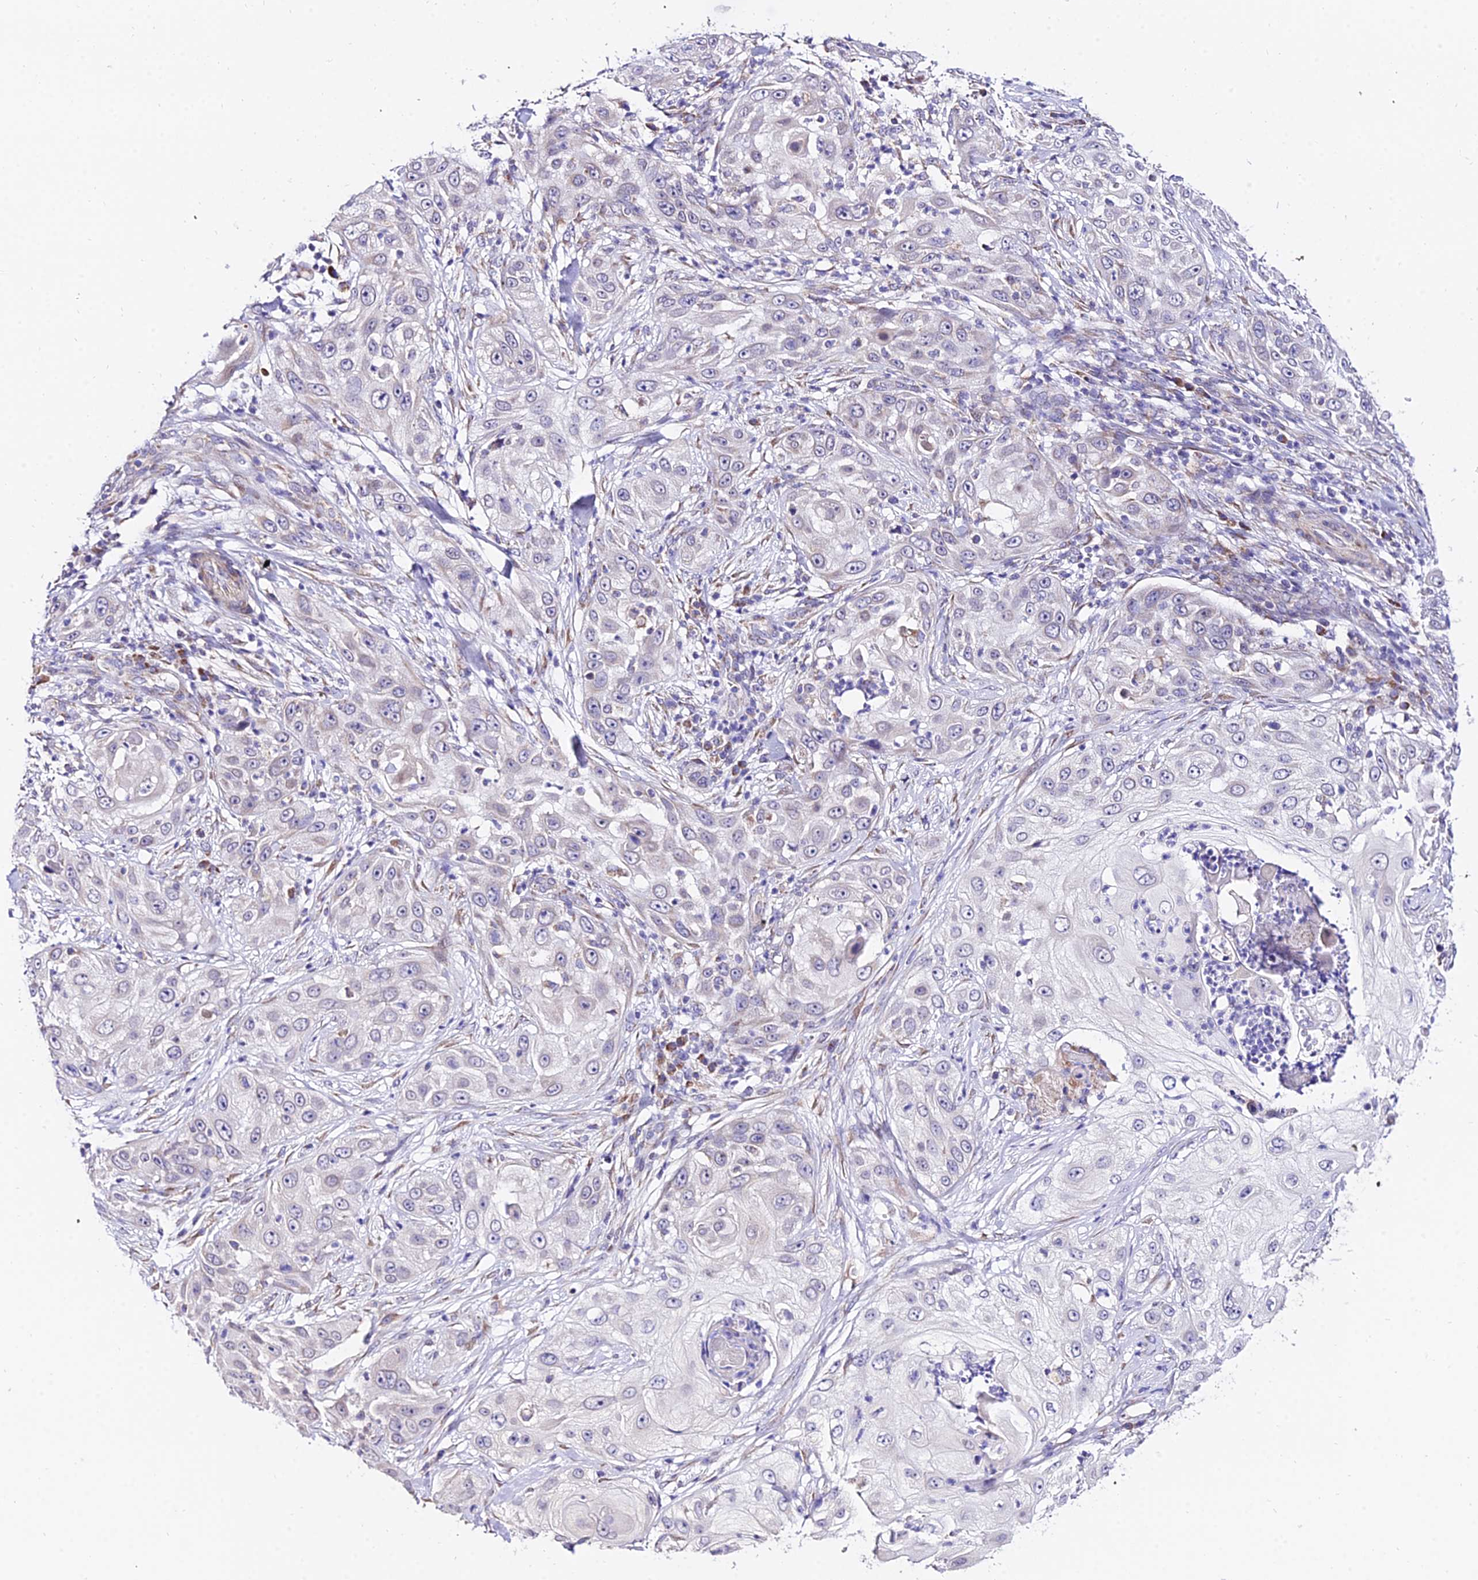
{"staining": {"intensity": "negative", "quantity": "none", "location": "none"}, "tissue": "skin cancer", "cell_type": "Tumor cells", "image_type": "cancer", "snomed": [{"axis": "morphology", "description": "Squamous cell carcinoma, NOS"}, {"axis": "topography", "description": "Skin"}], "caption": "This histopathology image is of skin cancer stained with IHC to label a protein in brown with the nuclei are counter-stained blue. There is no positivity in tumor cells. Brightfield microscopy of IHC stained with DAB (brown) and hematoxylin (blue), captured at high magnification.", "gene": "ATP5PB", "patient": {"sex": "female", "age": 44}}